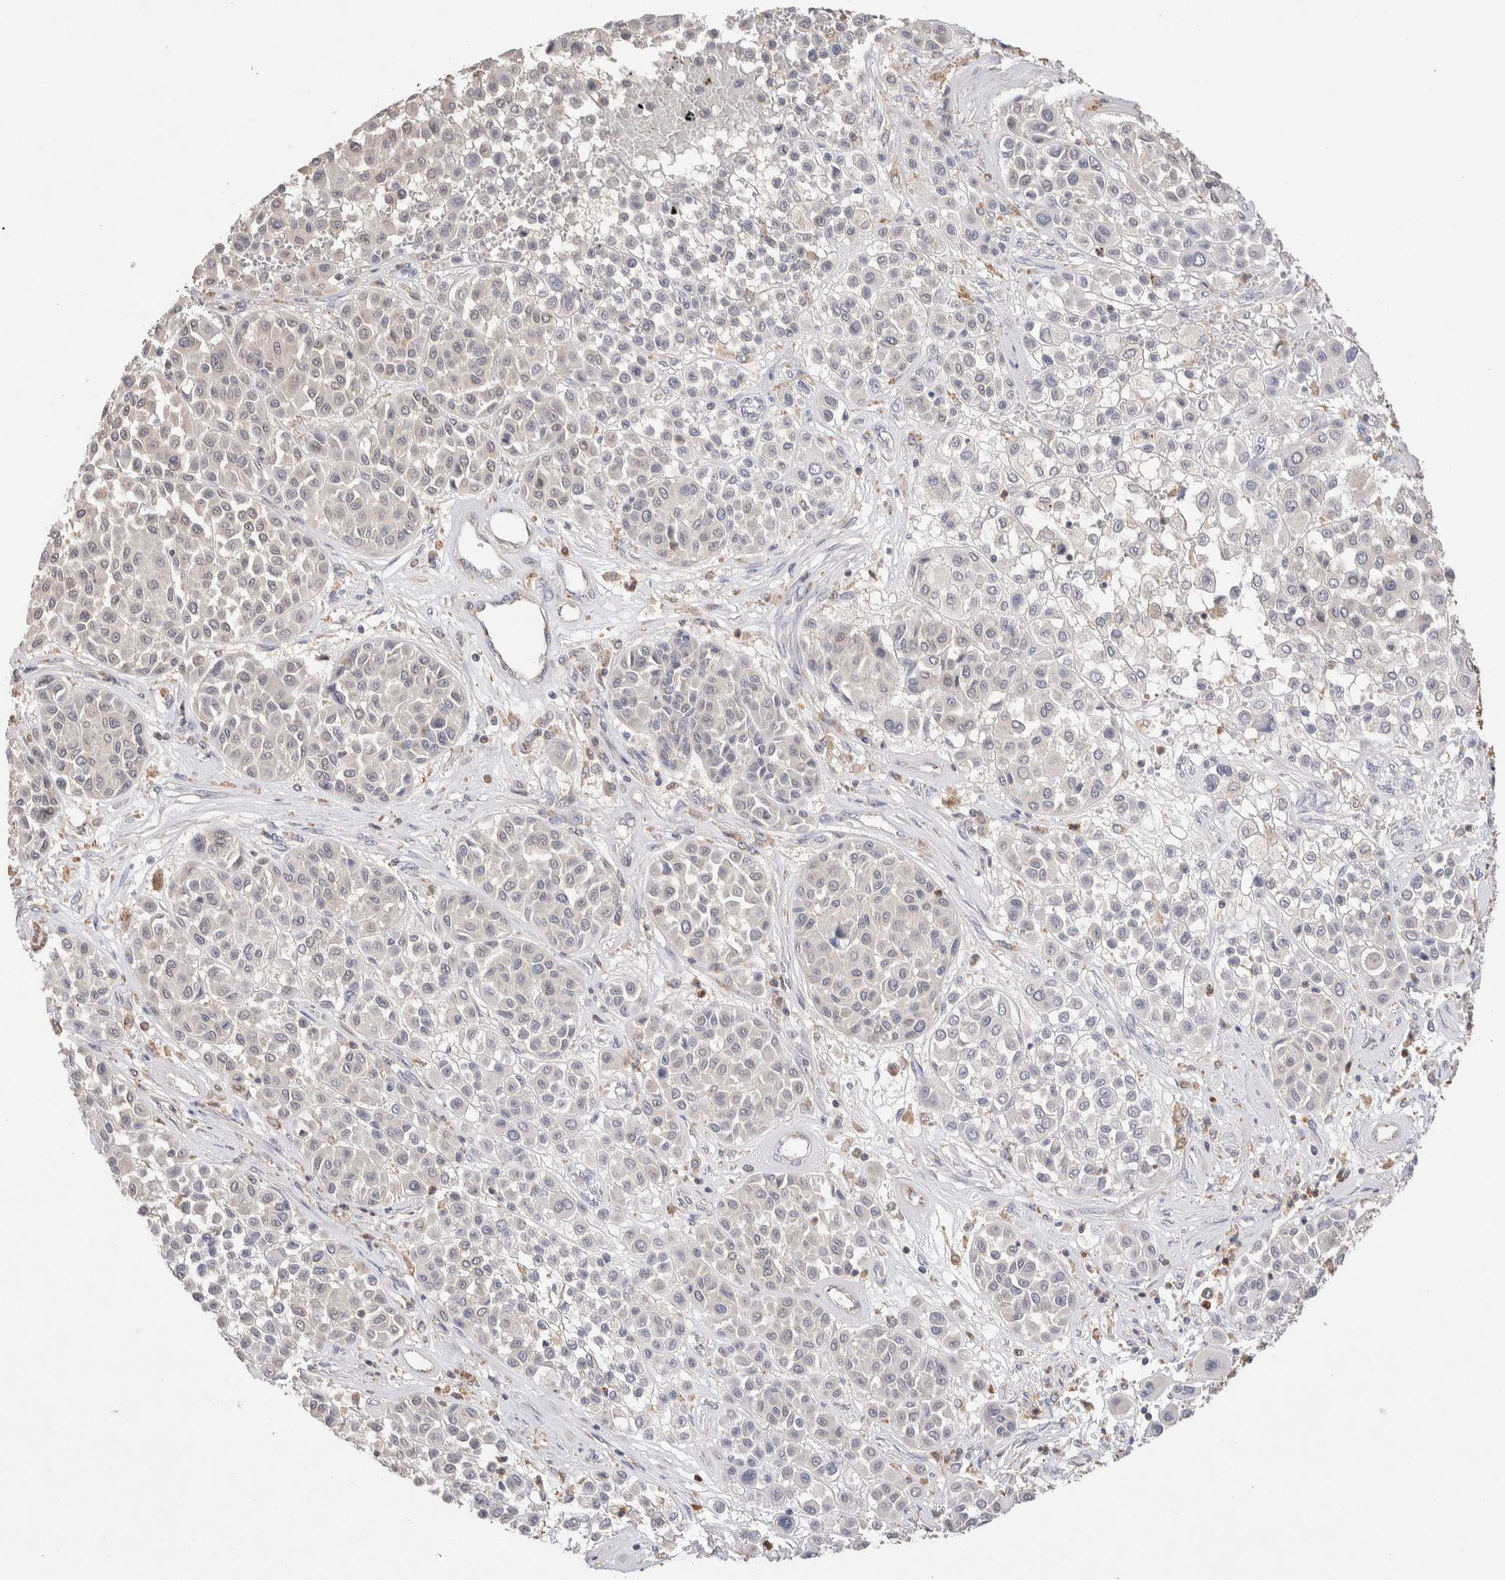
{"staining": {"intensity": "negative", "quantity": "none", "location": "none"}, "tissue": "melanoma", "cell_type": "Tumor cells", "image_type": "cancer", "snomed": [{"axis": "morphology", "description": "Malignant melanoma, Metastatic site"}, {"axis": "topography", "description": "Soft tissue"}], "caption": "High magnification brightfield microscopy of malignant melanoma (metastatic site) stained with DAB (3,3'-diaminobenzidine) (brown) and counterstained with hematoxylin (blue): tumor cells show no significant positivity.", "gene": "NSMAF", "patient": {"sex": "male", "age": 41}}